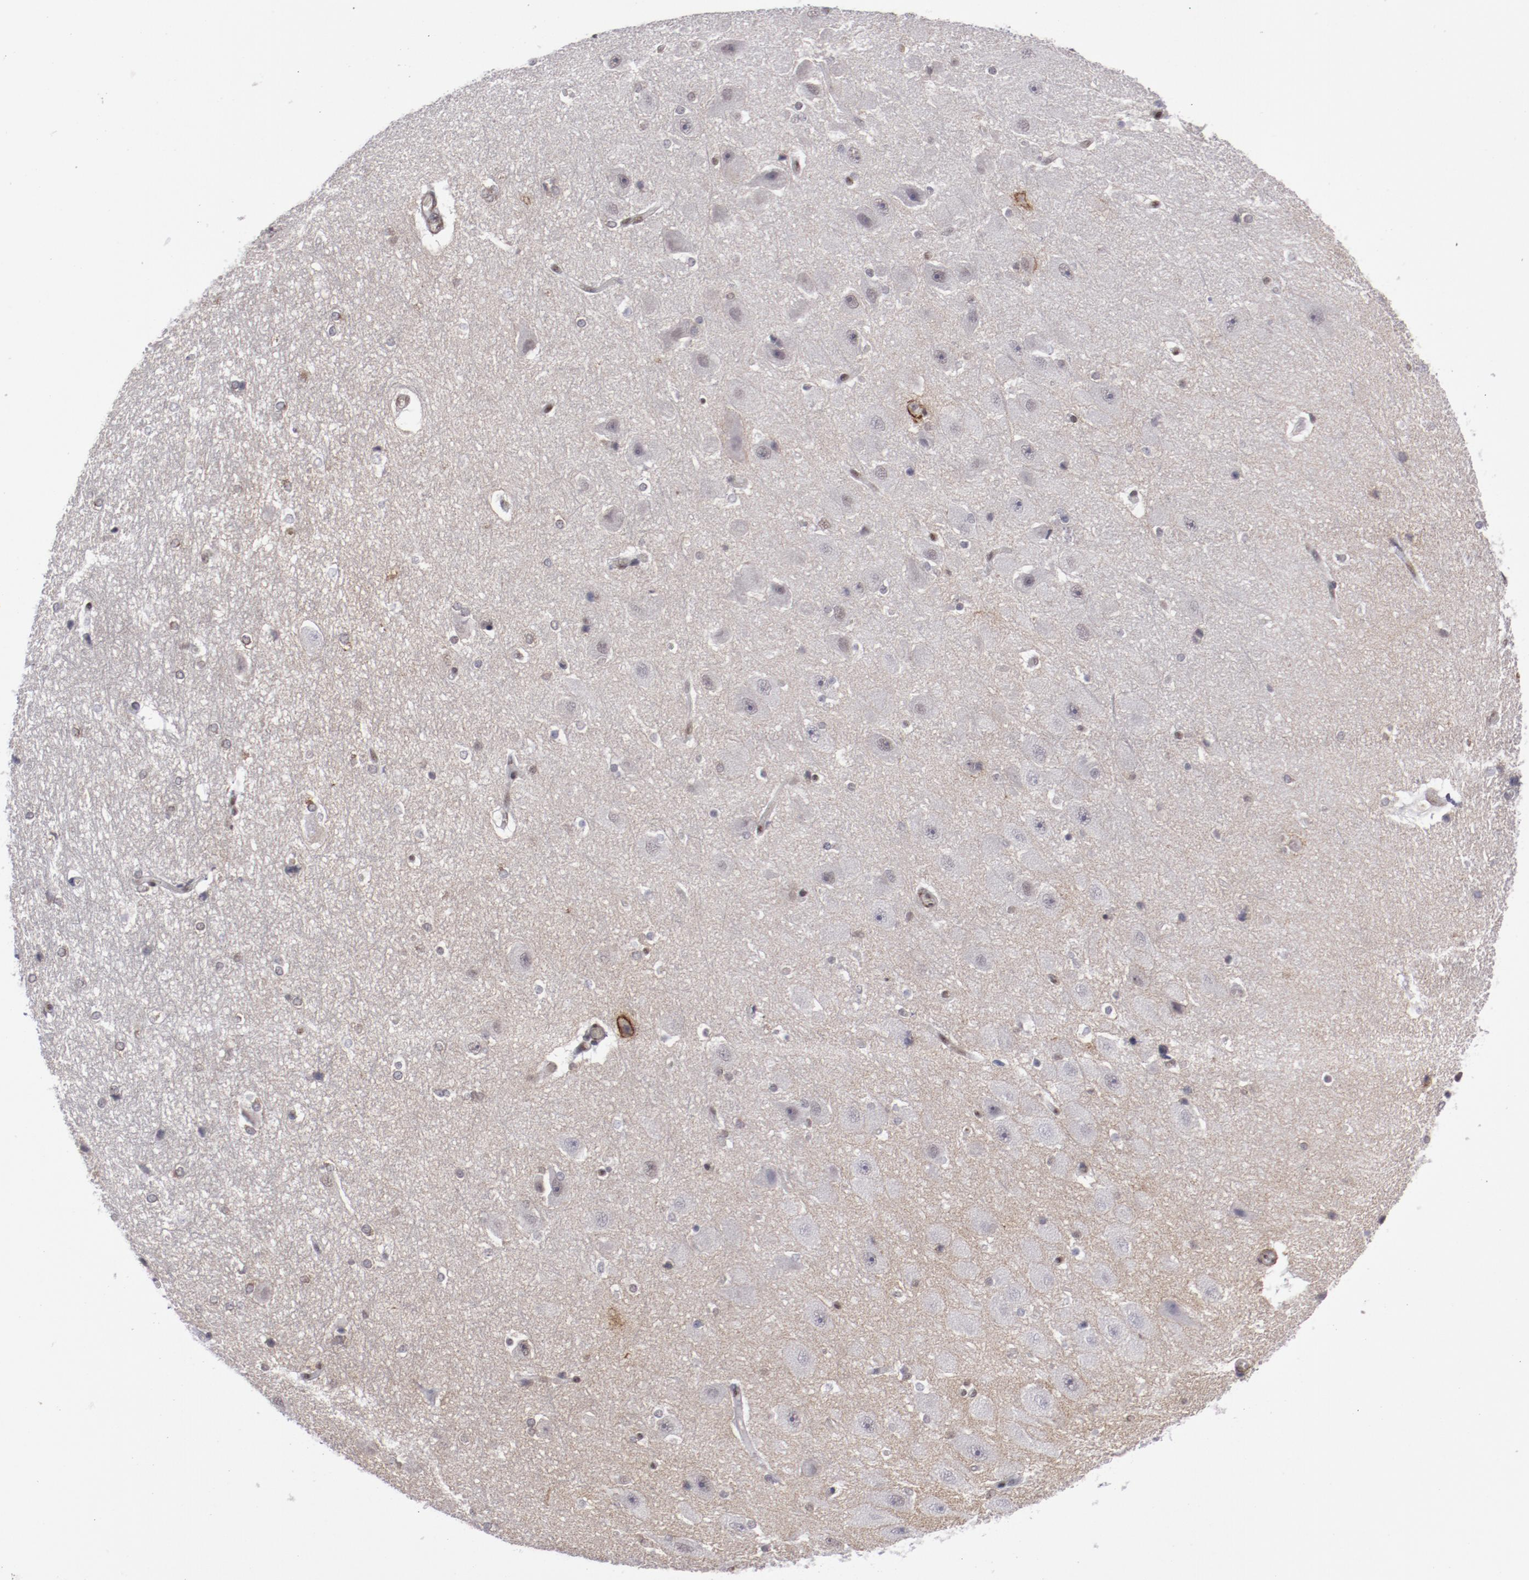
{"staining": {"intensity": "negative", "quantity": "none", "location": "none"}, "tissue": "hippocampus", "cell_type": "Glial cells", "image_type": "normal", "snomed": [{"axis": "morphology", "description": "Normal tissue, NOS"}, {"axis": "topography", "description": "Hippocampus"}], "caption": "This is an immunohistochemistry (IHC) micrograph of benign hippocampus. There is no expression in glial cells.", "gene": "LEF1", "patient": {"sex": "female", "age": 19}}